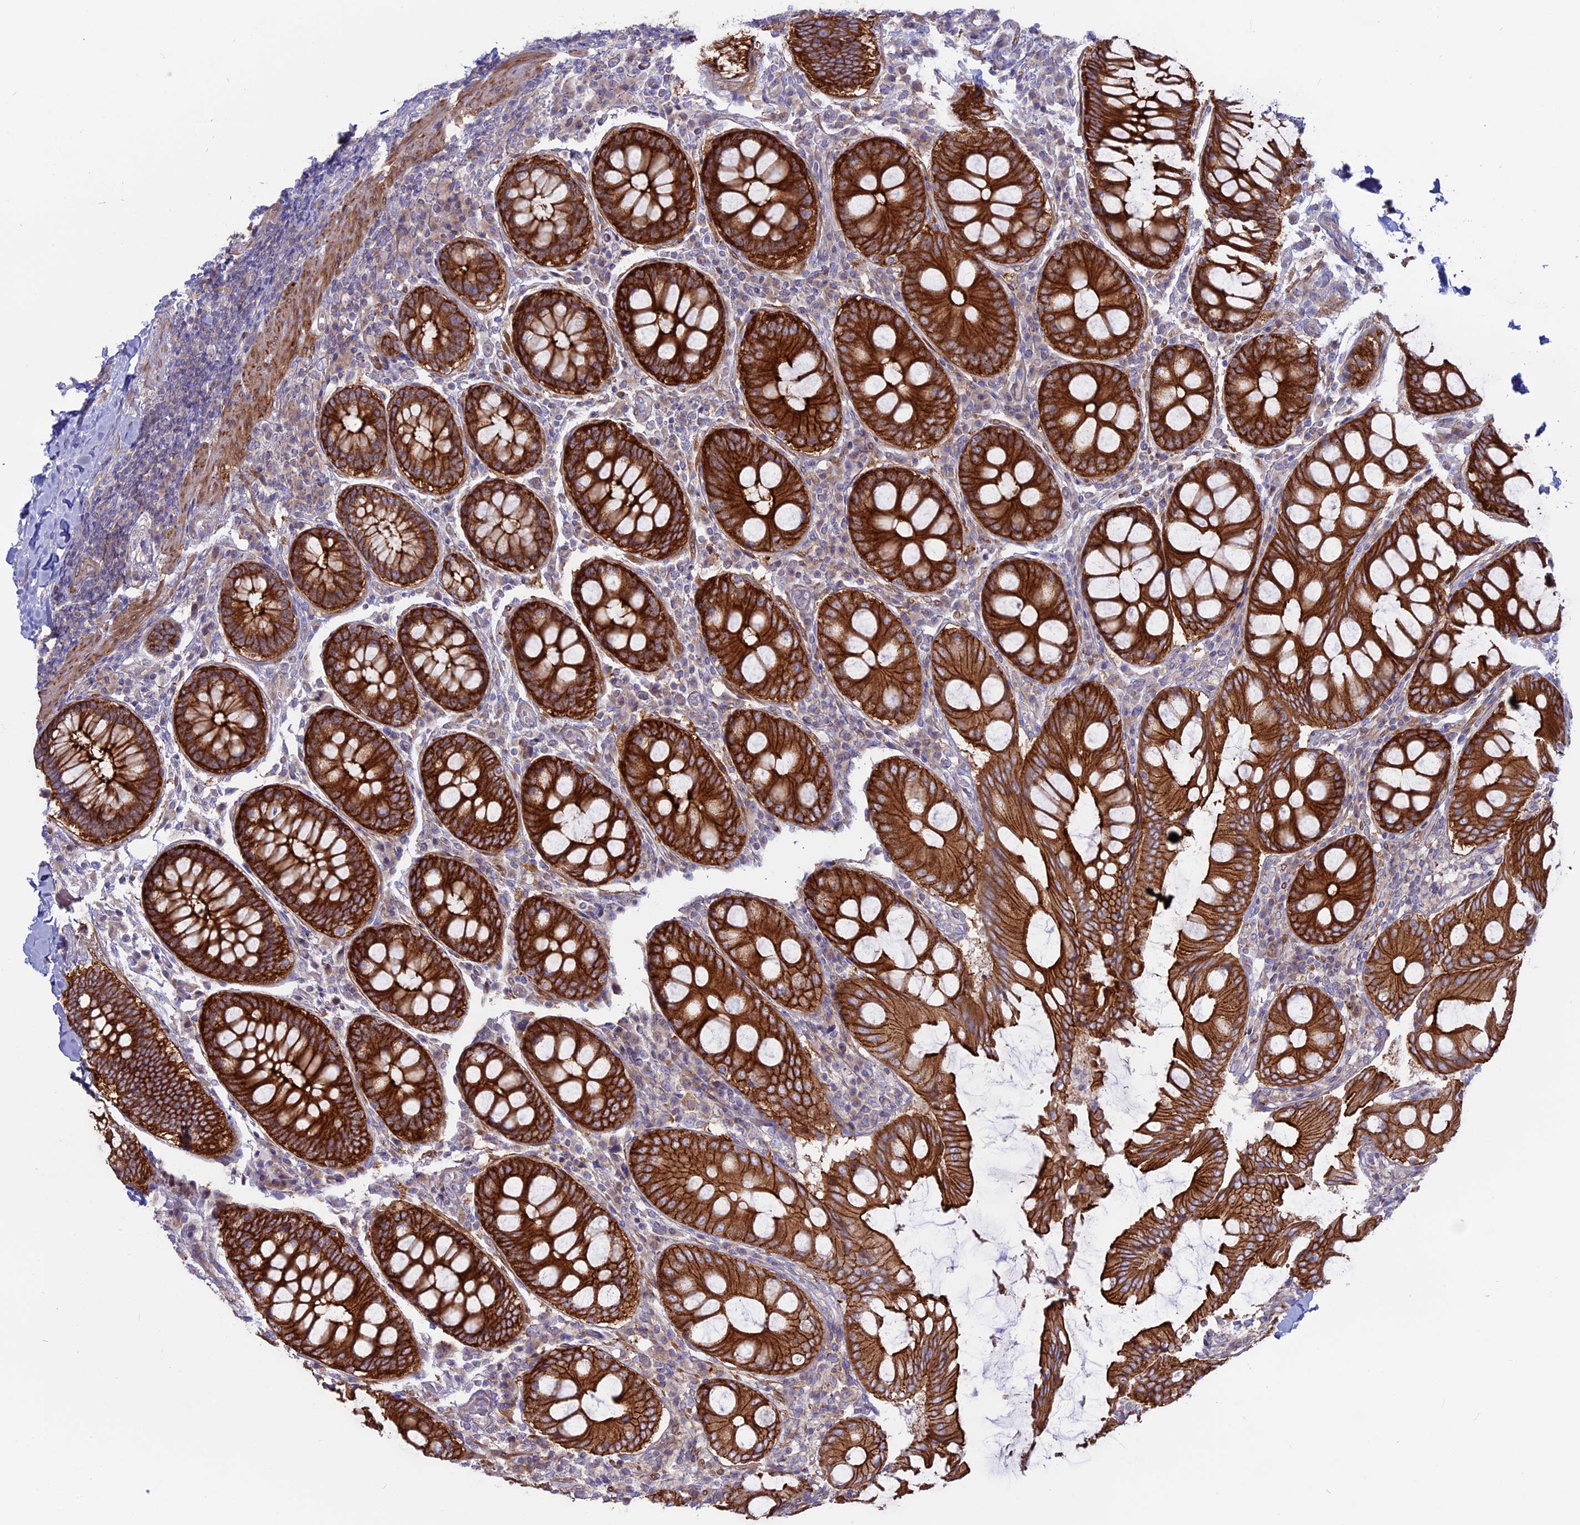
{"staining": {"intensity": "strong", "quantity": ">75%", "location": "cytoplasmic/membranous"}, "tissue": "colorectal cancer", "cell_type": "Tumor cells", "image_type": "cancer", "snomed": [{"axis": "morphology", "description": "Adenocarcinoma, NOS"}, {"axis": "topography", "description": "Colon"}], "caption": "Tumor cells demonstrate high levels of strong cytoplasmic/membranous staining in about >75% of cells in colorectal cancer (adenocarcinoma).", "gene": "MYO5B", "patient": {"sex": "female", "age": 66}}